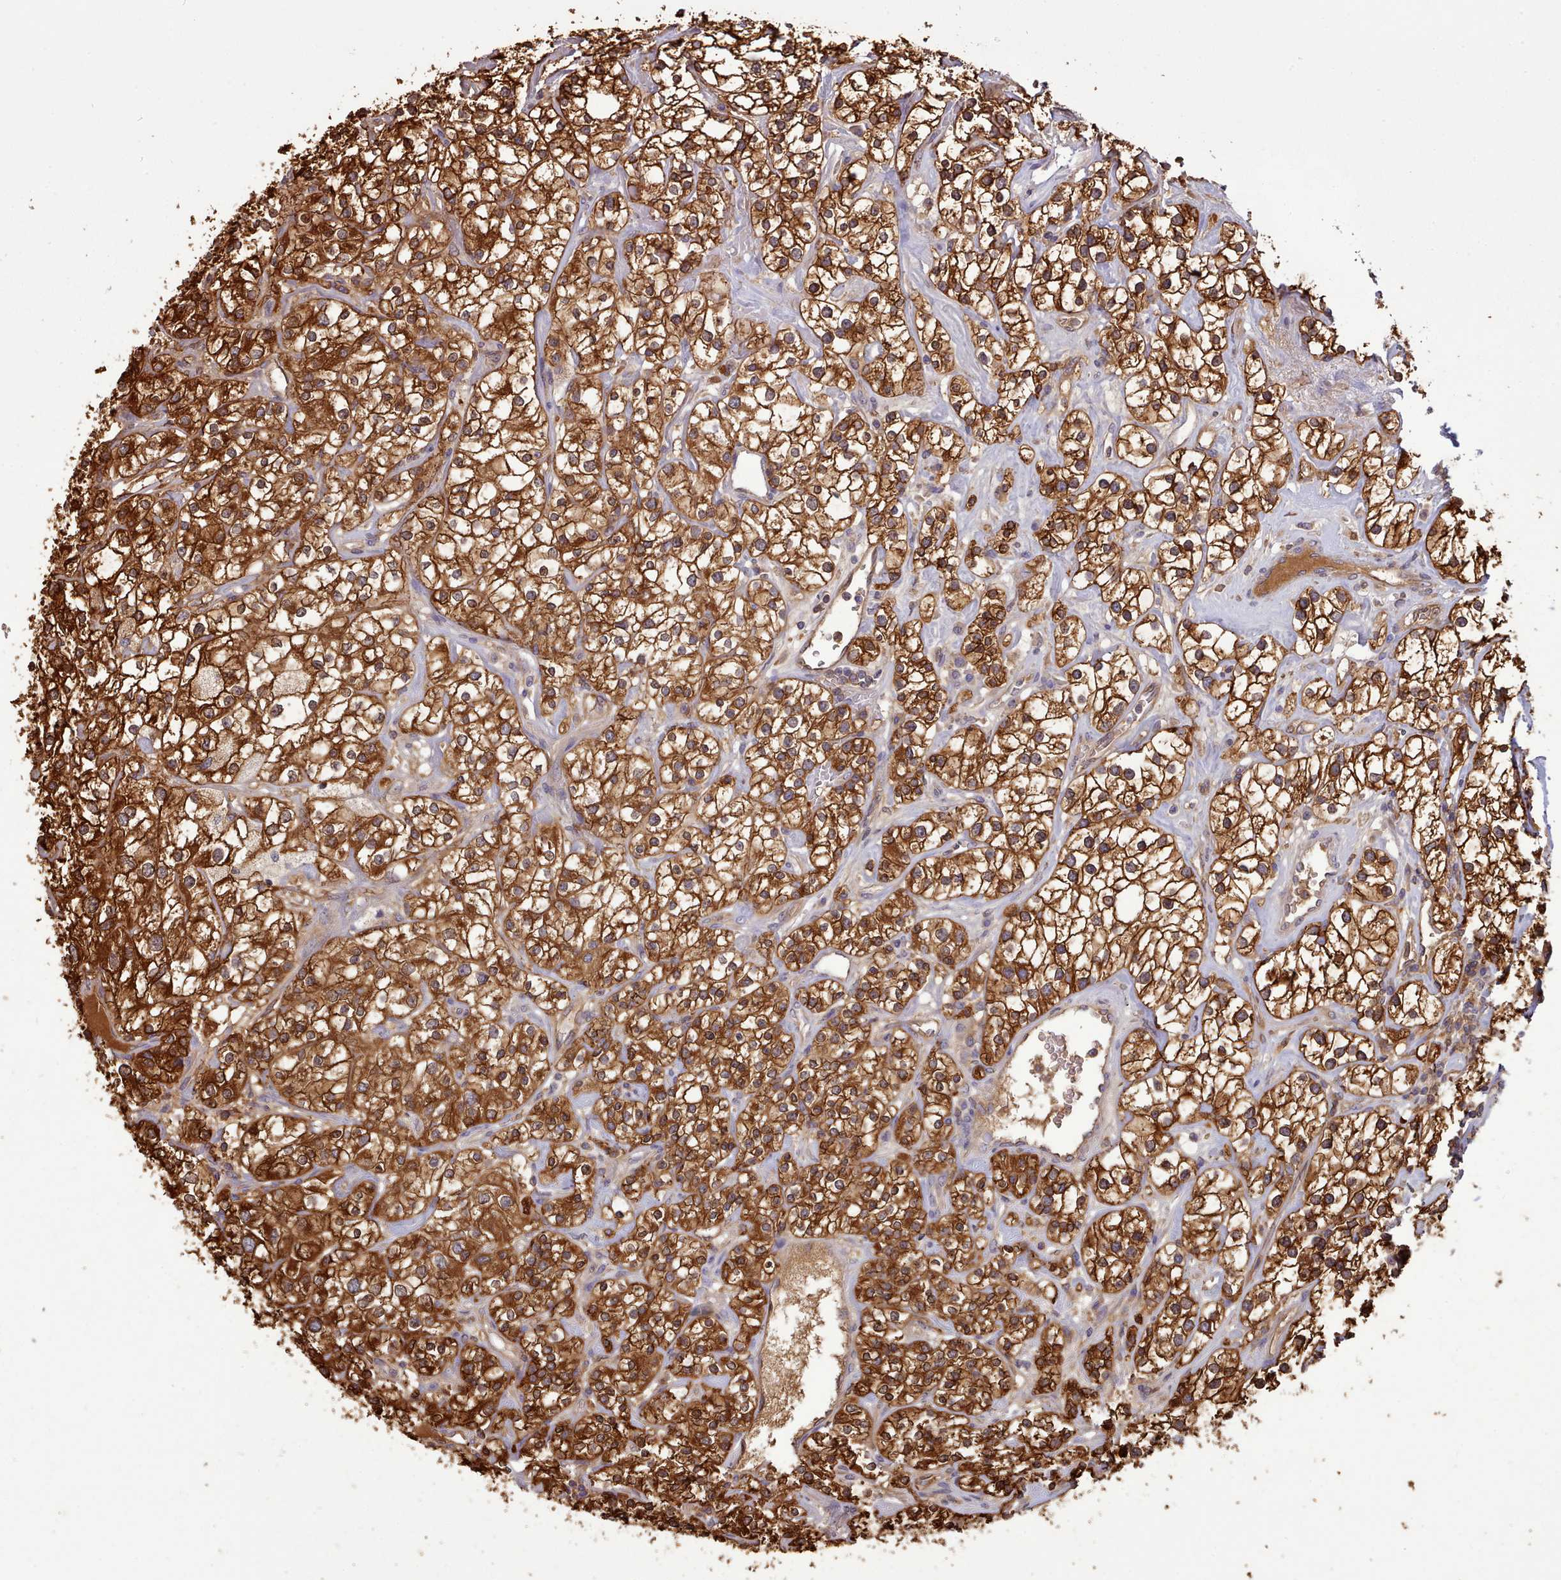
{"staining": {"intensity": "strong", "quantity": ">75%", "location": "cytoplasmic/membranous"}, "tissue": "renal cancer", "cell_type": "Tumor cells", "image_type": "cancer", "snomed": [{"axis": "morphology", "description": "Adenocarcinoma, NOS"}, {"axis": "topography", "description": "Kidney"}], "caption": "There is high levels of strong cytoplasmic/membranous expression in tumor cells of renal cancer (adenocarcinoma), as demonstrated by immunohistochemical staining (brown color).", "gene": "SLC4A9", "patient": {"sex": "male", "age": 77}}